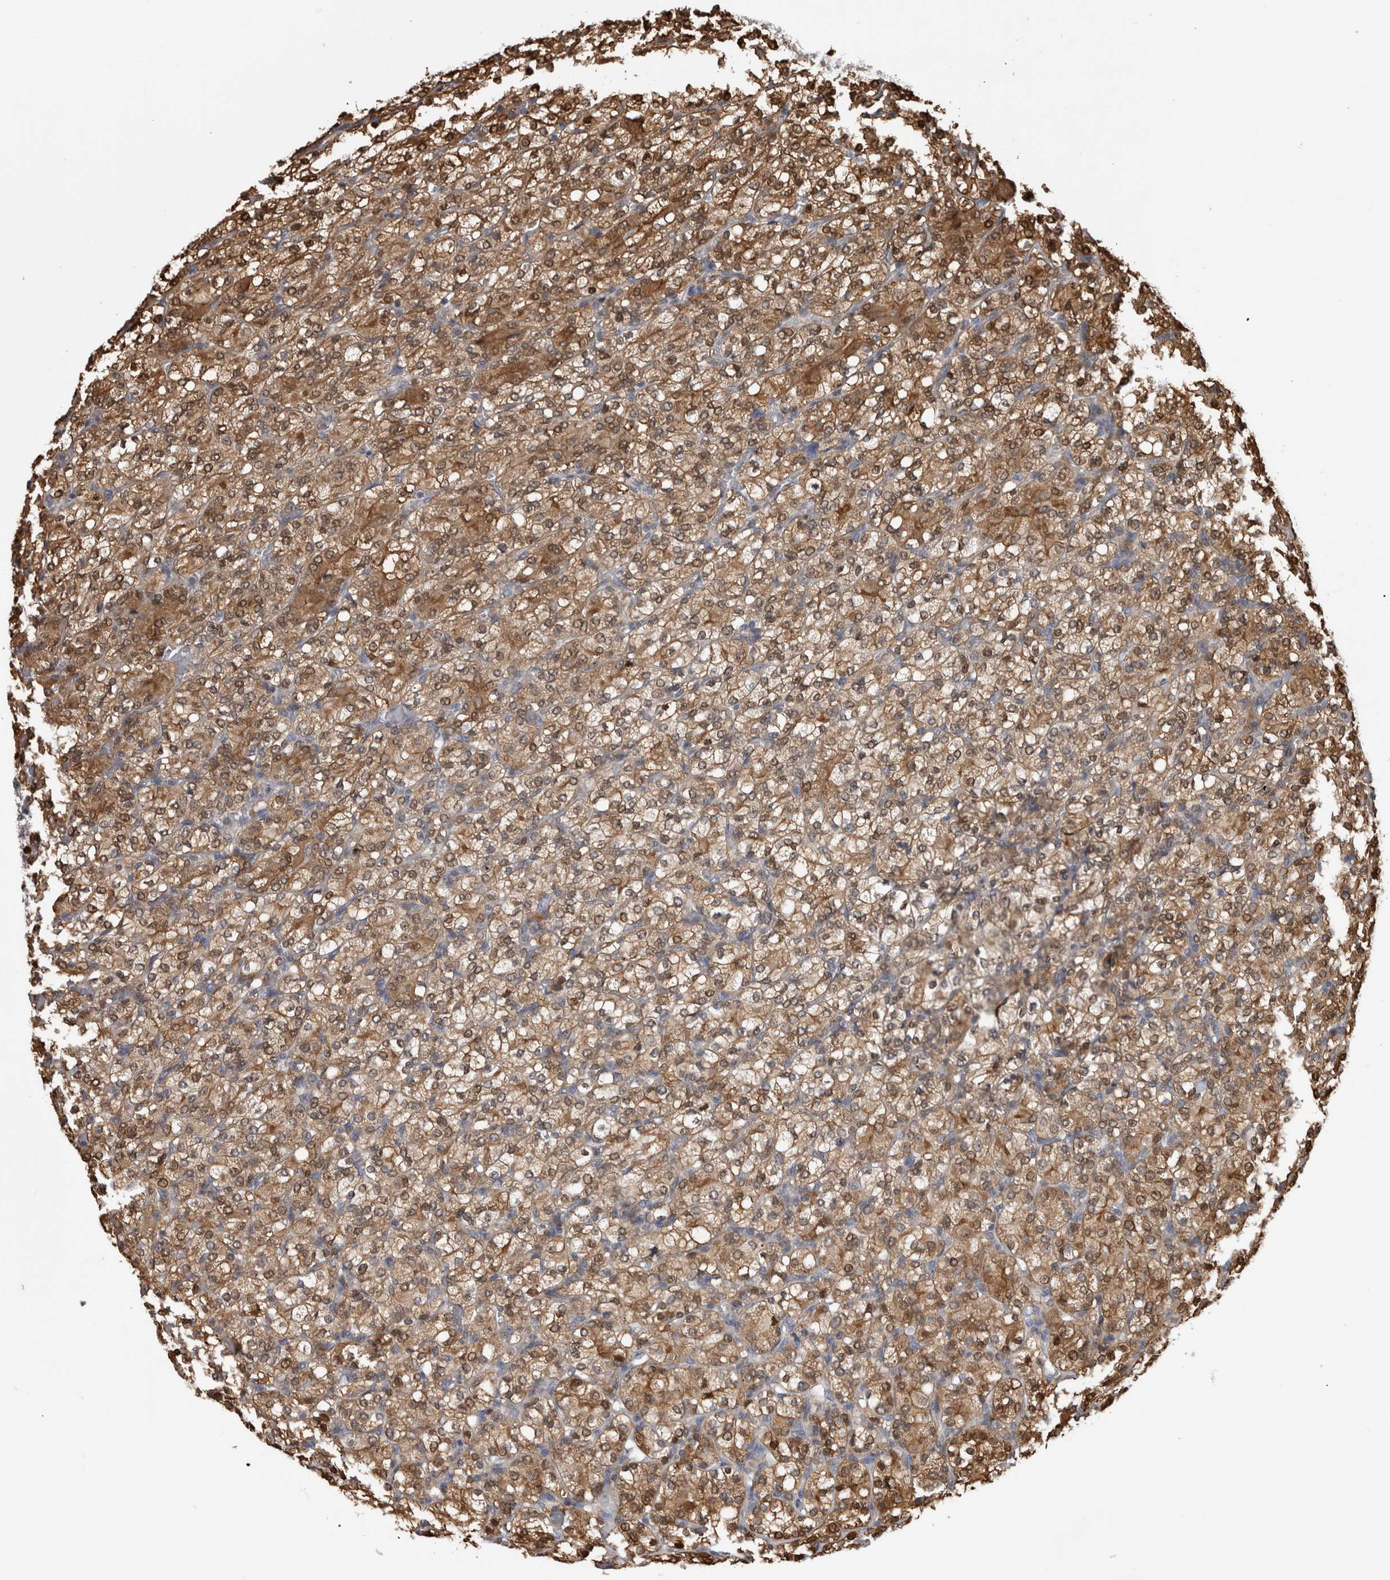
{"staining": {"intensity": "moderate", "quantity": ">75%", "location": "cytoplasmic/membranous,nuclear"}, "tissue": "renal cancer", "cell_type": "Tumor cells", "image_type": "cancer", "snomed": [{"axis": "morphology", "description": "Adenocarcinoma, NOS"}, {"axis": "topography", "description": "Kidney"}], "caption": "The histopathology image shows staining of renal cancer, revealing moderate cytoplasmic/membranous and nuclear protein positivity (brown color) within tumor cells. The staining was performed using DAB, with brown indicating positive protein expression. Nuclei are stained blue with hematoxylin.", "gene": "USH1G", "patient": {"sex": "male", "age": 77}}